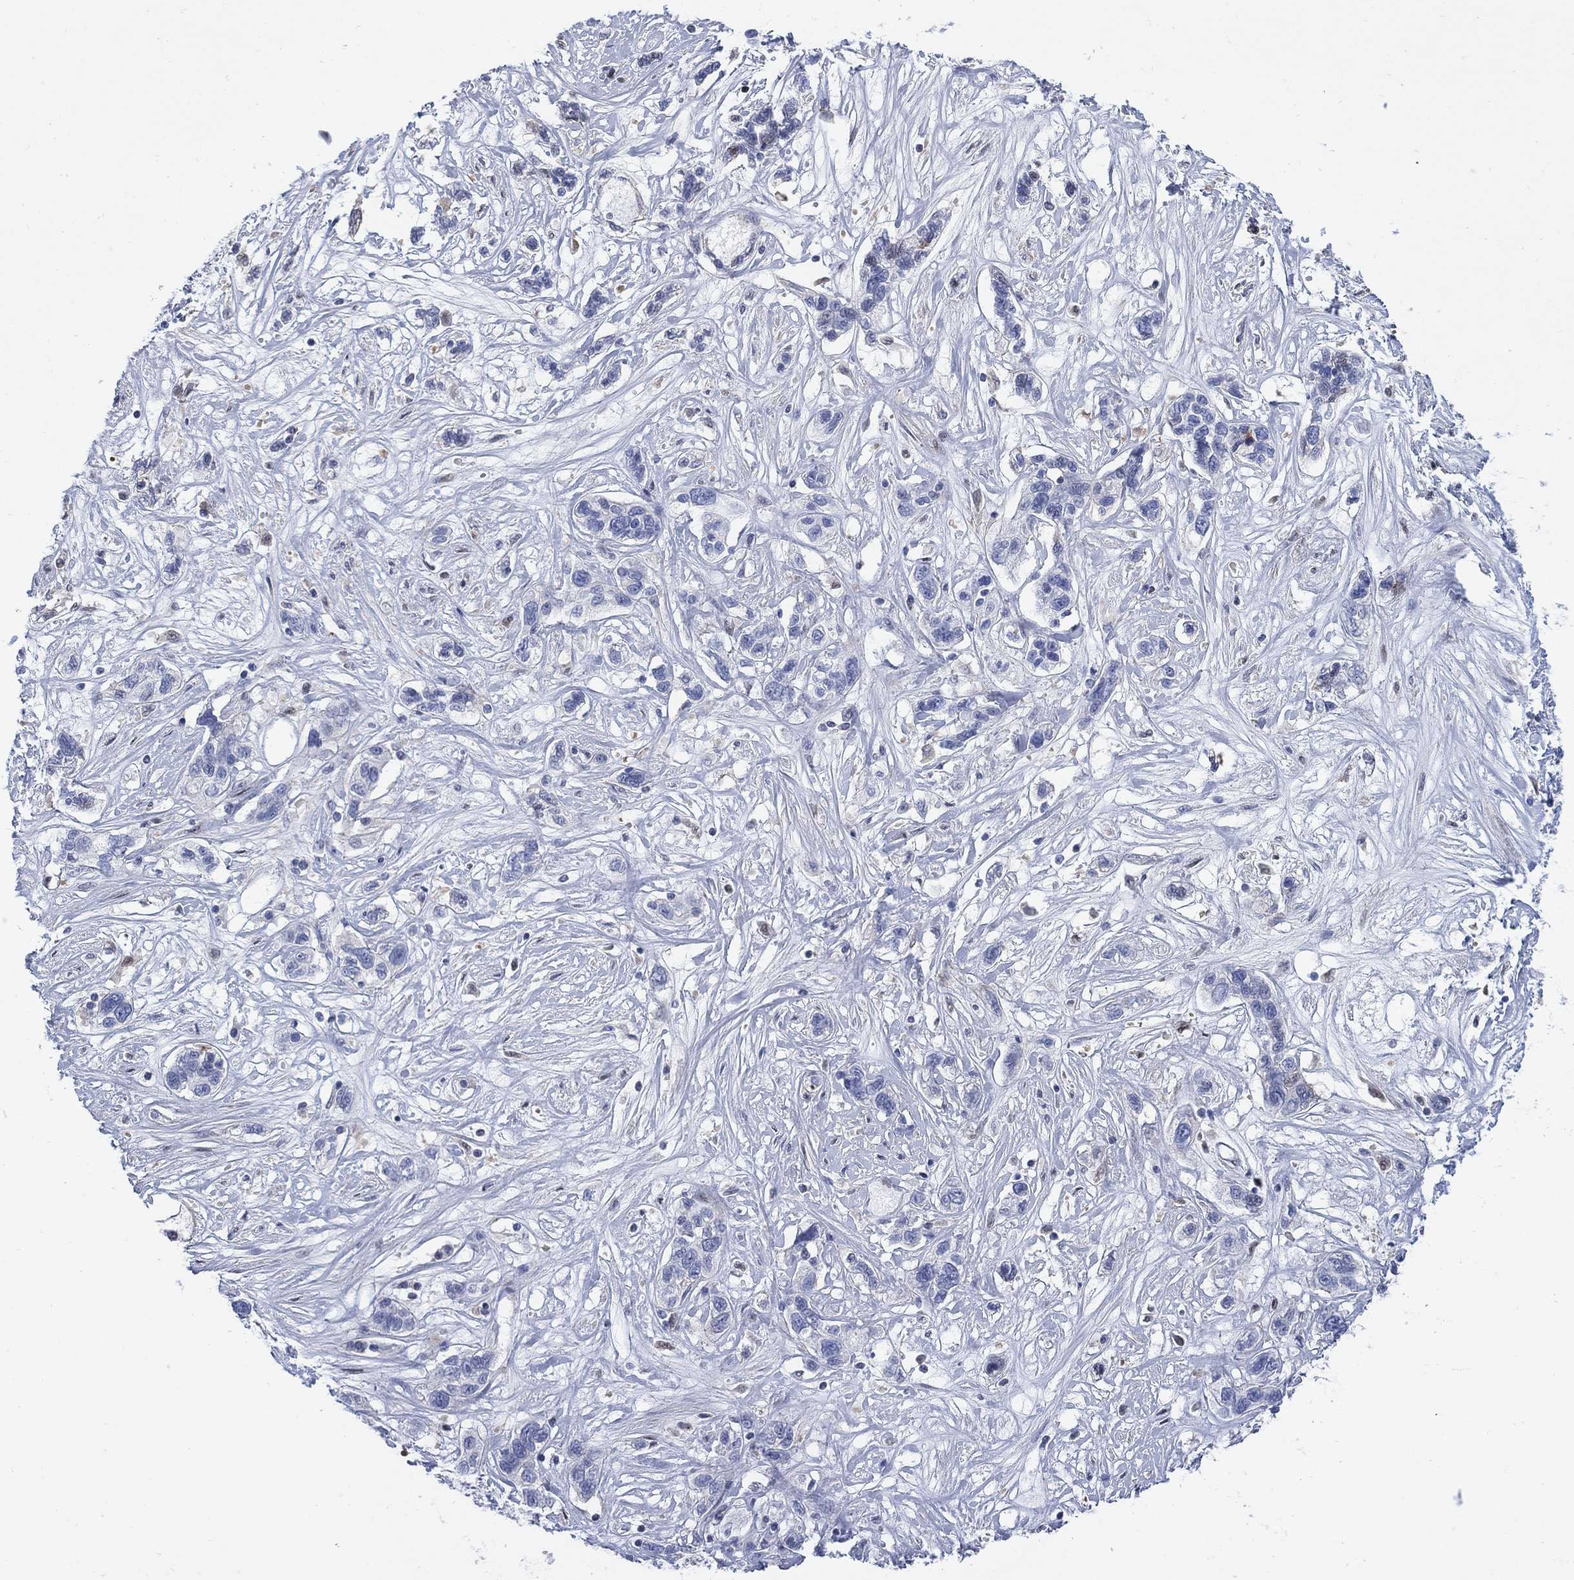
{"staining": {"intensity": "negative", "quantity": "none", "location": "none"}, "tissue": "liver cancer", "cell_type": "Tumor cells", "image_type": "cancer", "snomed": [{"axis": "morphology", "description": "Adenocarcinoma, NOS"}, {"axis": "morphology", "description": "Cholangiocarcinoma"}, {"axis": "topography", "description": "Liver"}], "caption": "Immunohistochemistry of human liver cholangiocarcinoma displays no positivity in tumor cells. (DAB IHC, high magnification).", "gene": "MYO3A", "patient": {"sex": "male", "age": 64}}